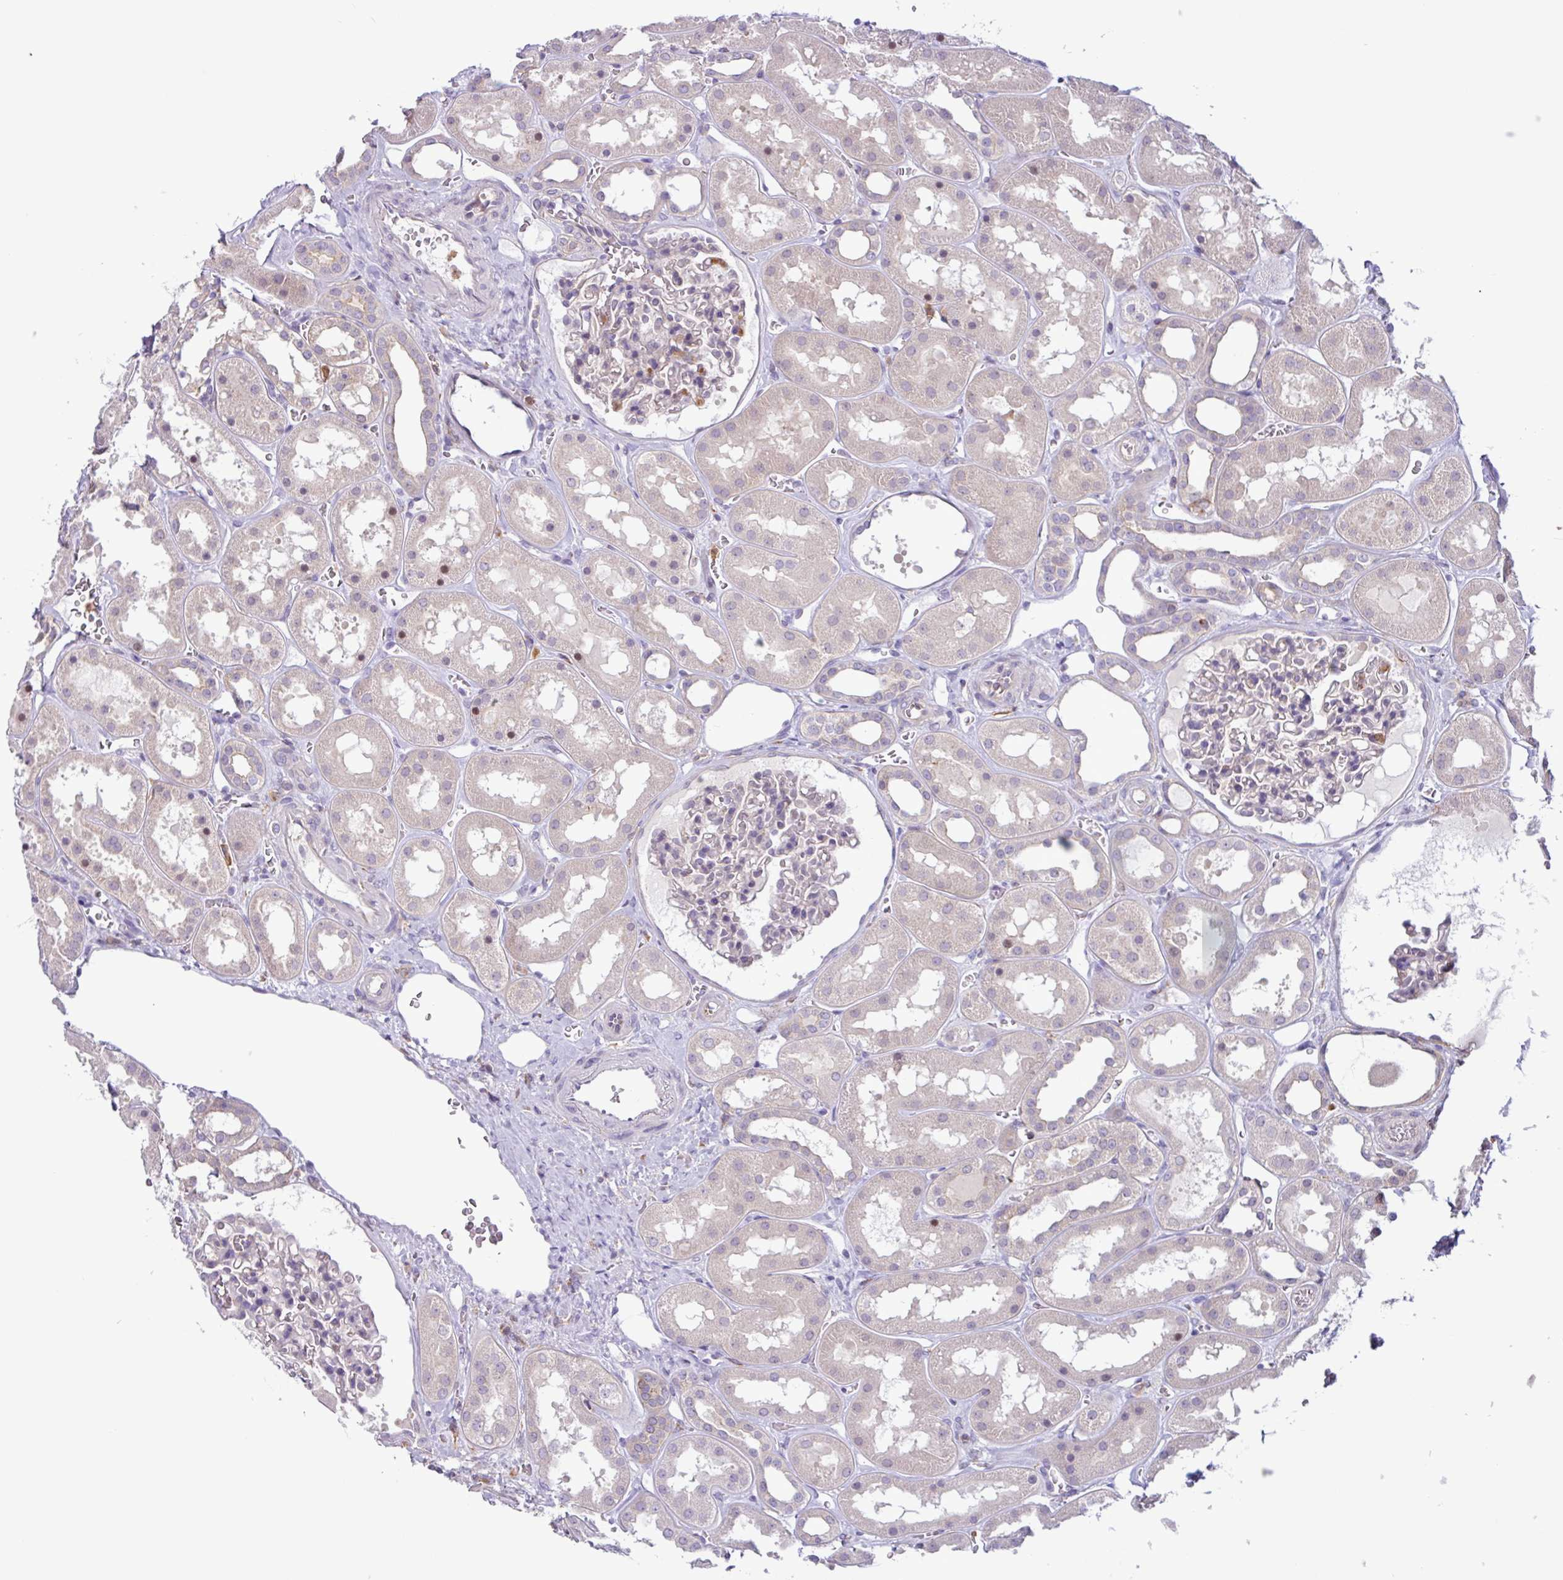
{"staining": {"intensity": "weak", "quantity": "<25%", "location": "cytoplasmic/membranous"}, "tissue": "kidney", "cell_type": "Cells in glomeruli", "image_type": "normal", "snomed": [{"axis": "morphology", "description": "Normal tissue, NOS"}, {"axis": "topography", "description": "Kidney"}], "caption": "The immunohistochemistry photomicrograph has no significant staining in cells in glomeruli of kidney.", "gene": "ACTR3B", "patient": {"sex": "female", "age": 41}}